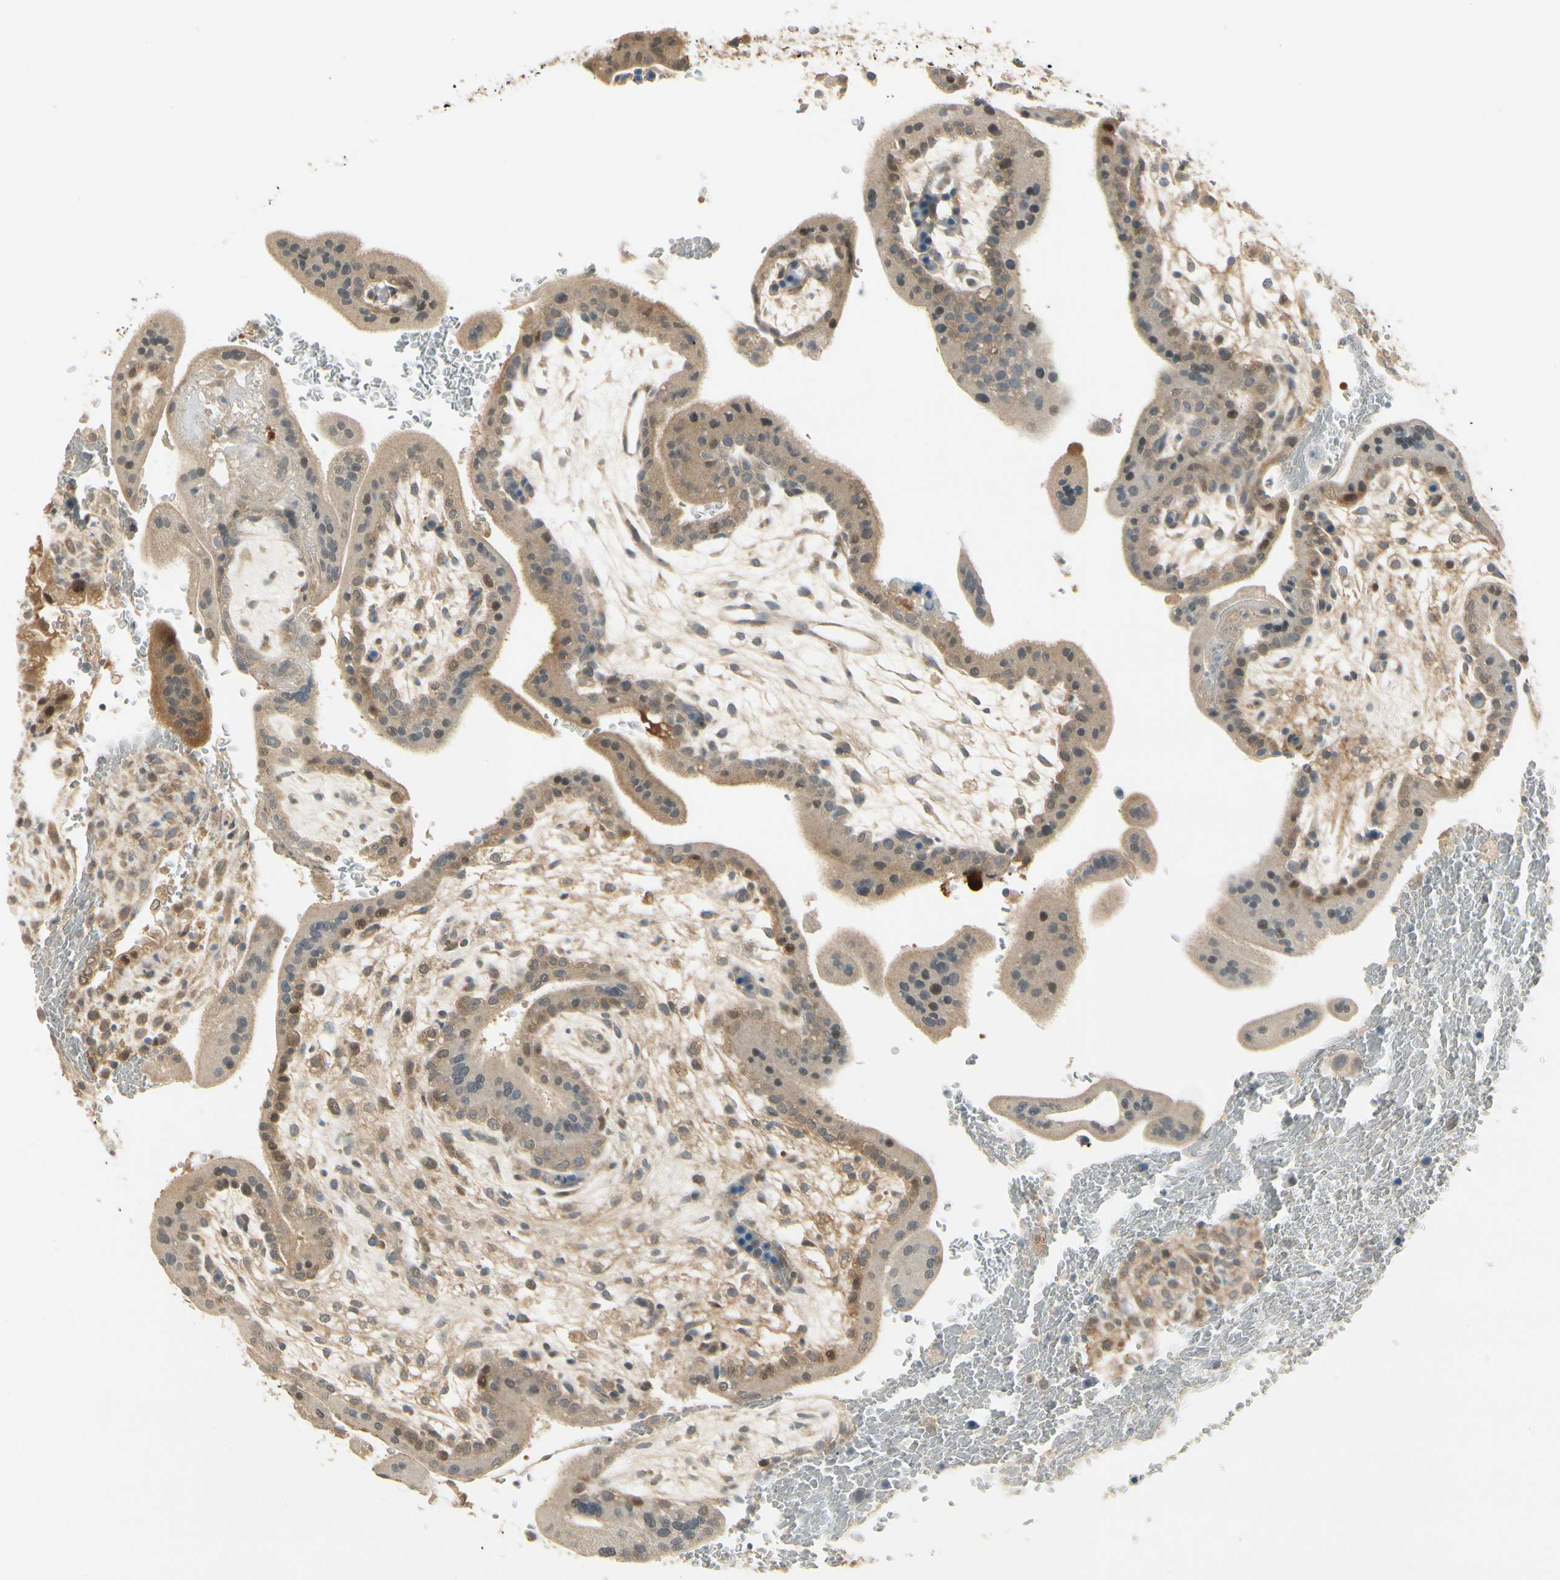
{"staining": {"intensity": "moderate", "quantity": ">75%", "location": "cytoplasmic/membranous,nuclear"}, "tissue": "placenta", "cell_type": "Decidual cells", "image_type": "normal", "snomed": [{"axis": "morphology", "description": "Normal tissue, NOS"}, {"axis": "topography", "description": "Placenta"}], "caption": "Immunohistochemistry photomicrograph of unremarkable placenta: human placenta stained using immunohistochemistry (IHC) reveals medium levels of moderate protein expression localized specifically in the cytoplasmic/membranous,nuclear of decidual cells, appearing as a cytoplasmic/membranous,nuclear brown color.", "gene": "EPHB3", "patient": {"sex": "female", "age": 35}}